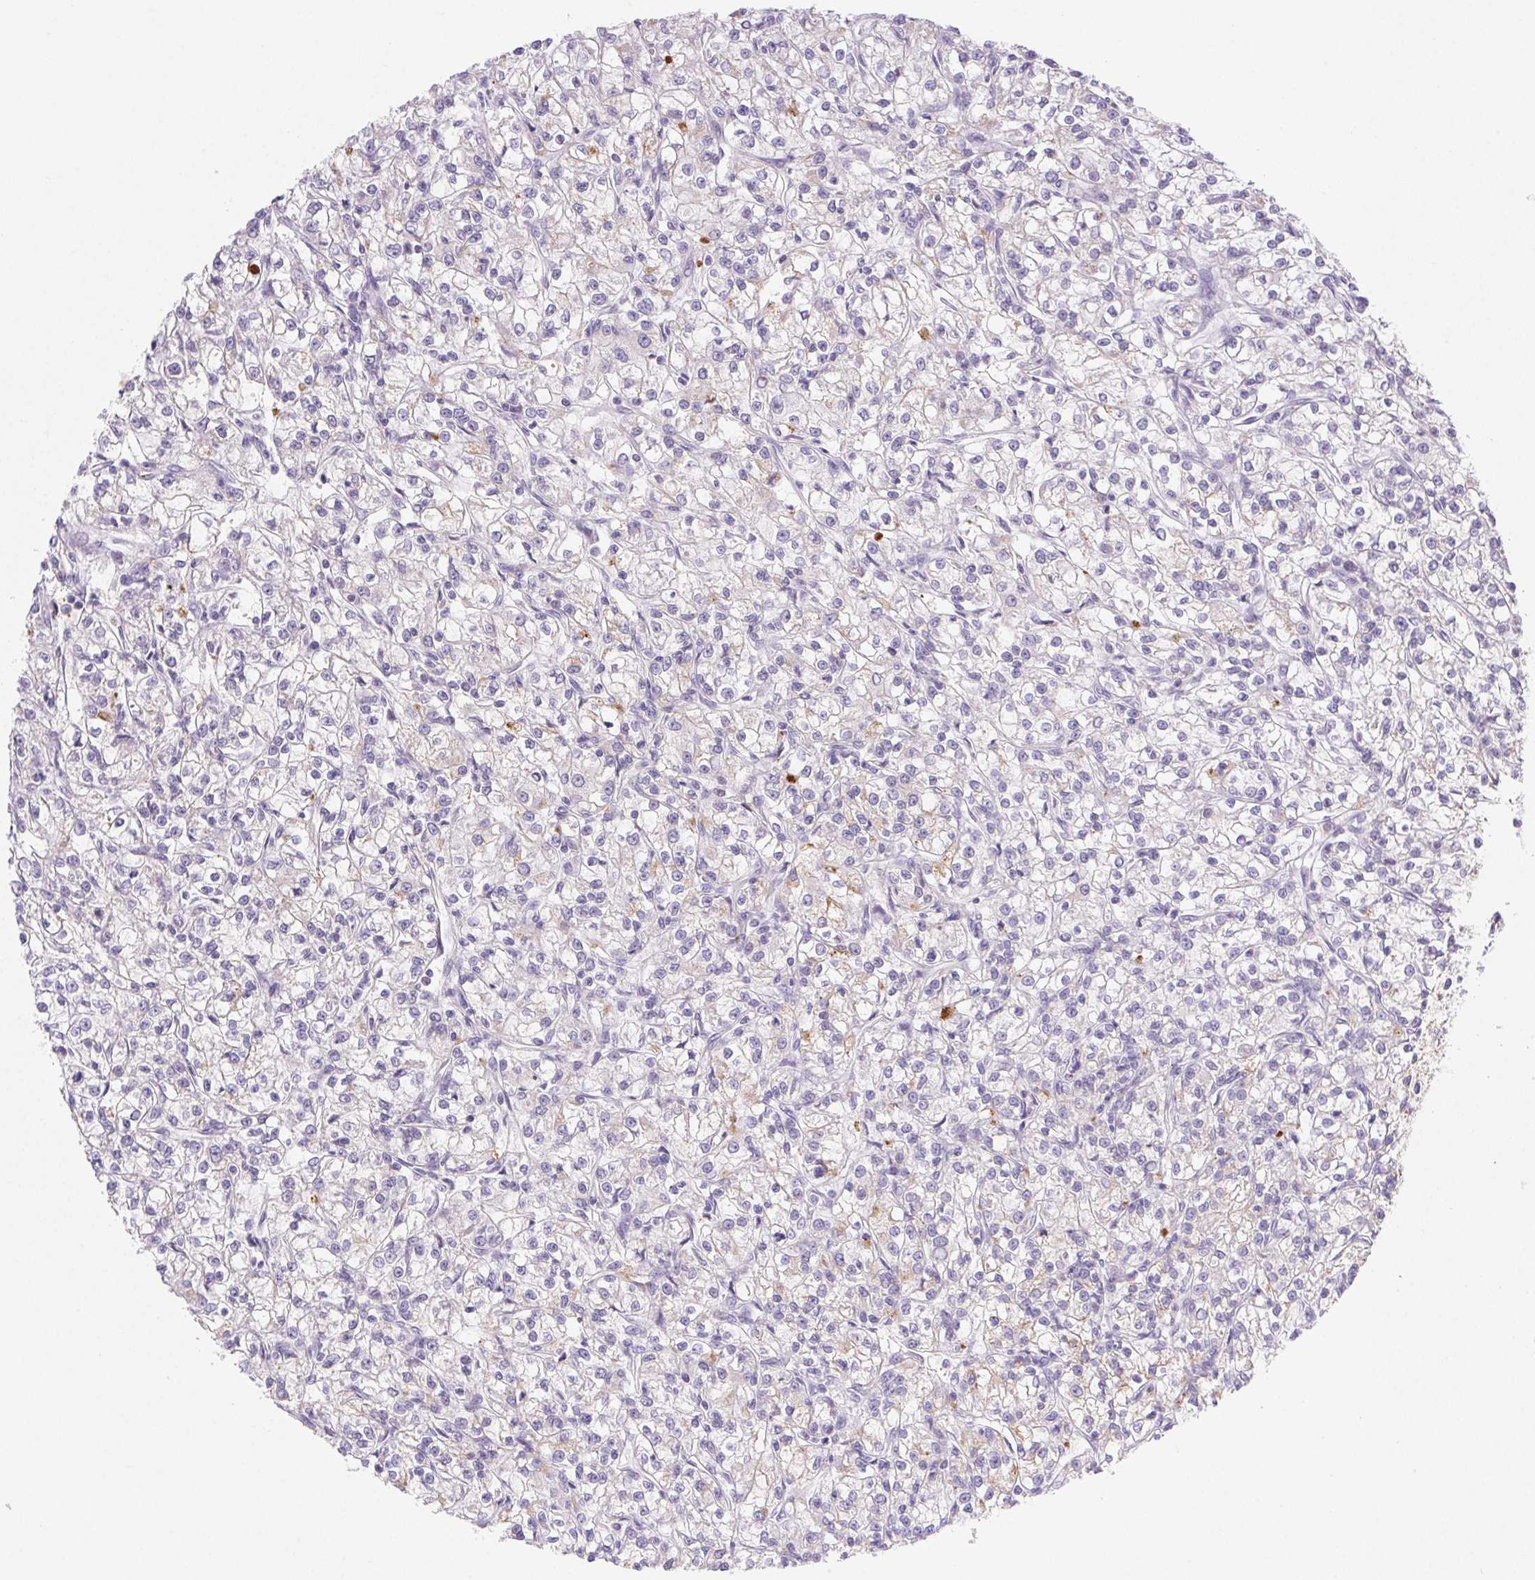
{"staining": {"intensity": "negative", "quantity": "none", "location": "none"}, "tissue": "renal cancer", "cell_type": "Tumor cells", "image_type": "cancer", "snomed": [{"axis": "morphology", "description": "Adenocarcinoma, NOS"}, {"axis": "topography", "description": "Kidney"}], "caption": "DAB (3,3'-diaminobenzidine) immunohistochemical staining of human renal cancer demonstrates no significant positivity in tumor cells.", "gene": "FGA", "patient": {"sex": "female", "age": 59}}